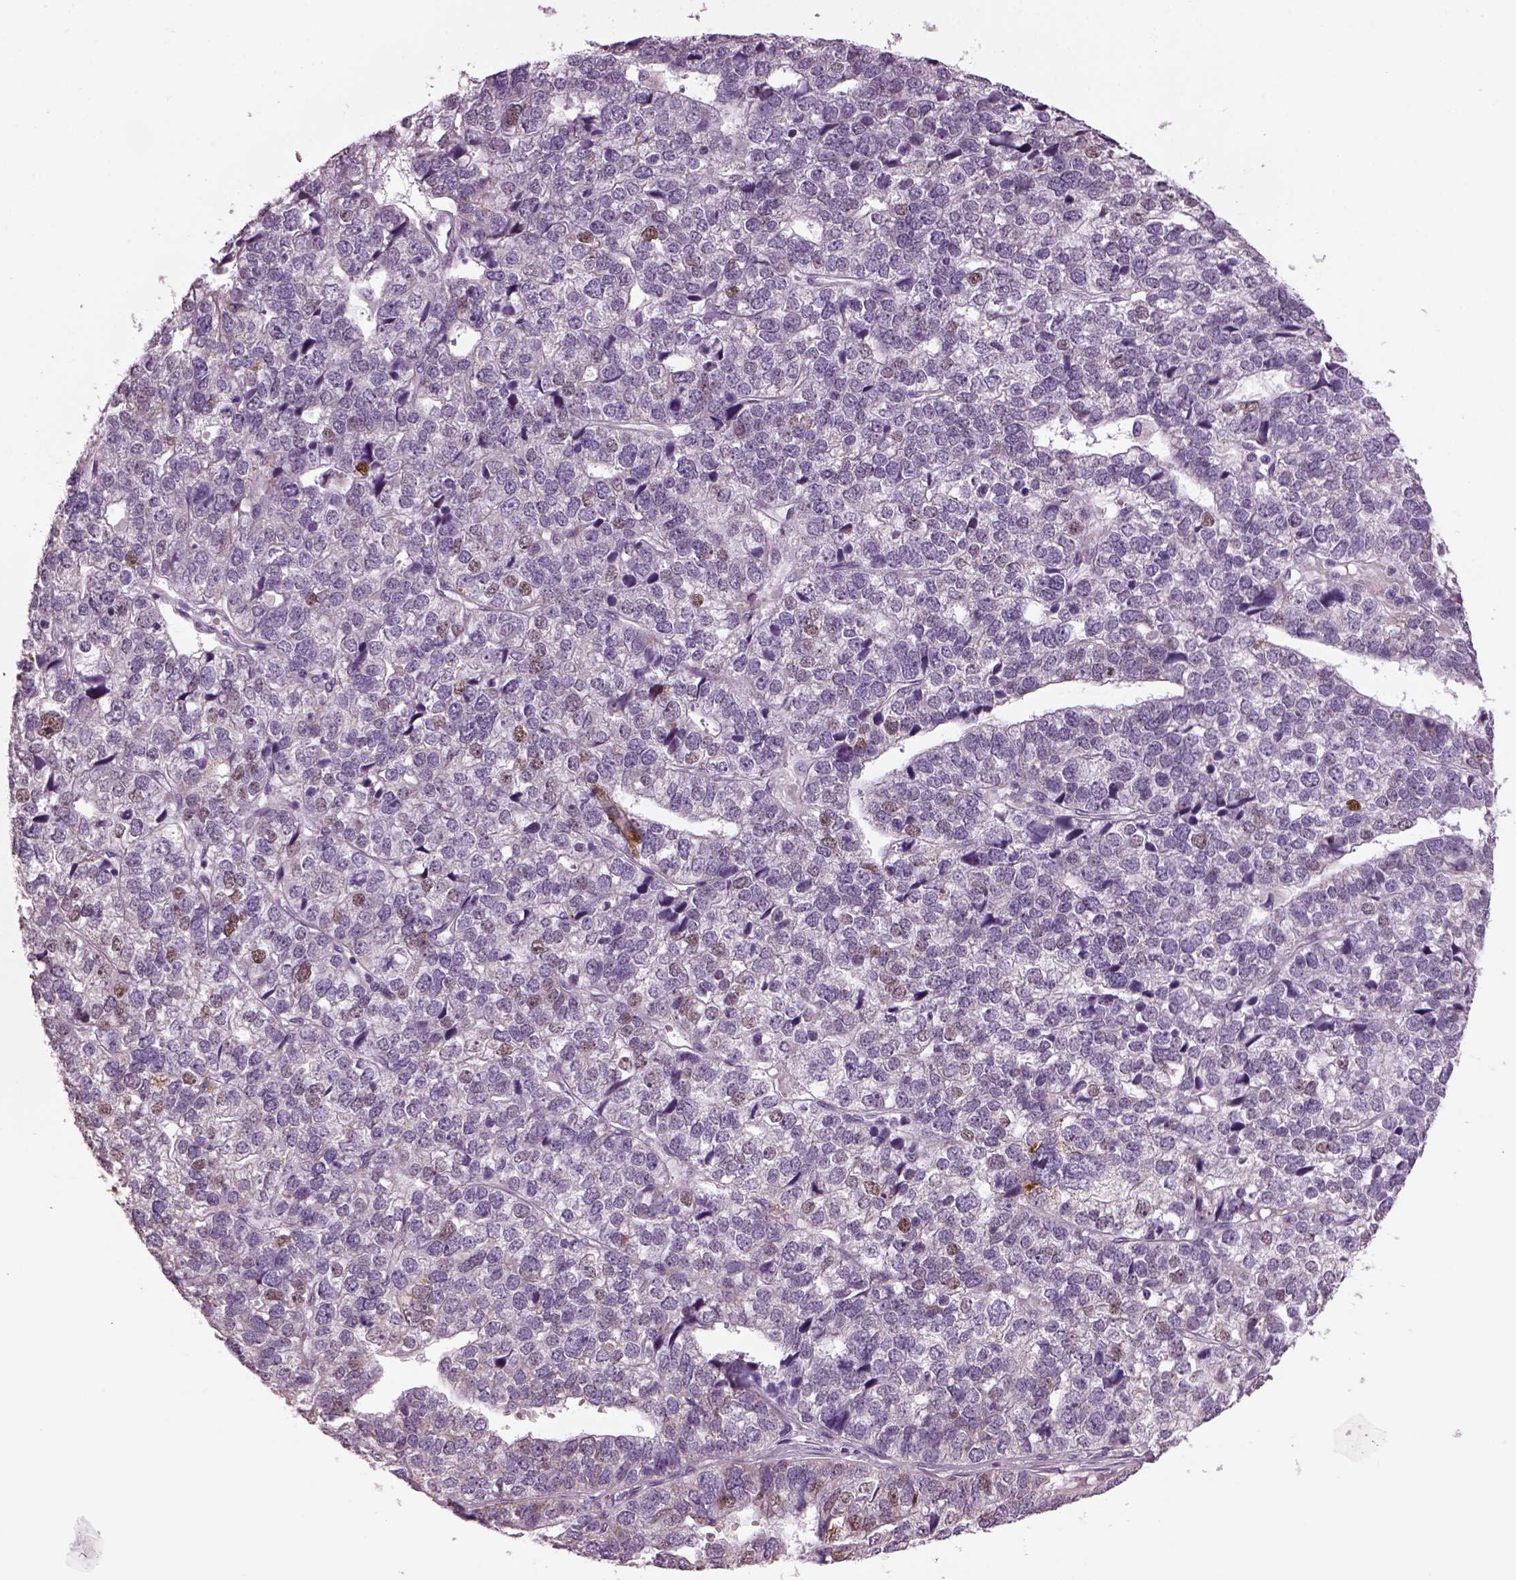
{"staining": {"intensity": "negative", "quantity": "none", "location": "none"}, "tissue": "stomach cancer", "cell_type": "Tumor cells", "image_type": "cancer", "snomed": [{"axis": "morphology", "description": "Adenocarcinoma, NOS"}, {"axis": "topography", "description": "Stomach"}], "caption": "Photomicrograph shows no significant protein expression in tumor cells of stomach cancer.", "gene": "PRR9", "patient": {"sex": "male", "age": 69}}